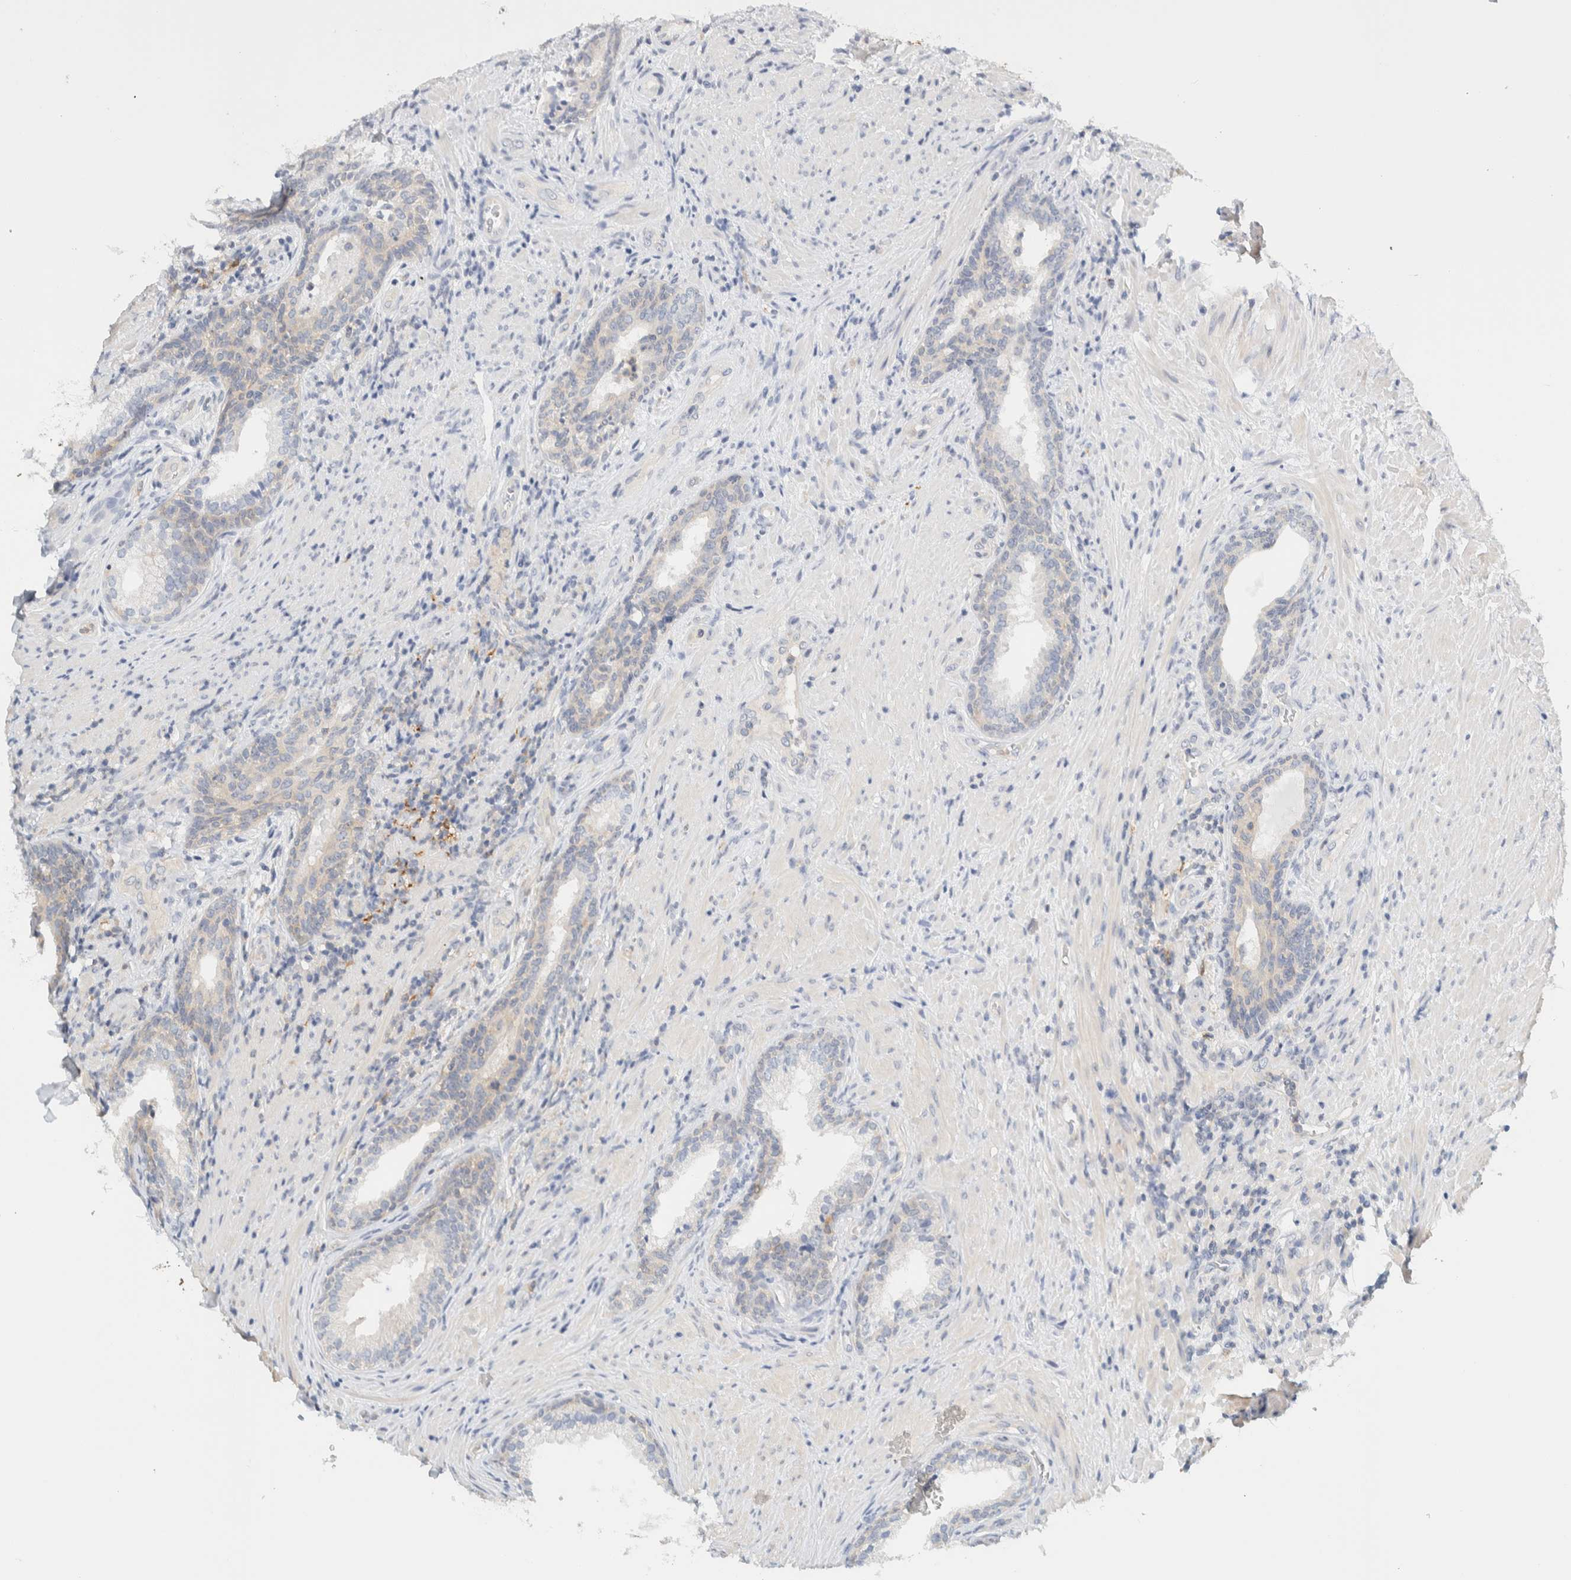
{"staining": {"intensity": "negative", "quantity": "none", "location": "none"}, "tissue": "prostate", "cell_type": "Glandular cells", "image_type": "normal", "snomed": [{"axis": "morphology", "description": "Normal tissue, NOS"}, {"axis": "topography", "description": "Prostate"}], "caption": "Human prostate stained for a protein using IHC reveals no positivity in glandular cells.", "gene": "NDE1", "patient": {"sex": "male", "age": 76}}